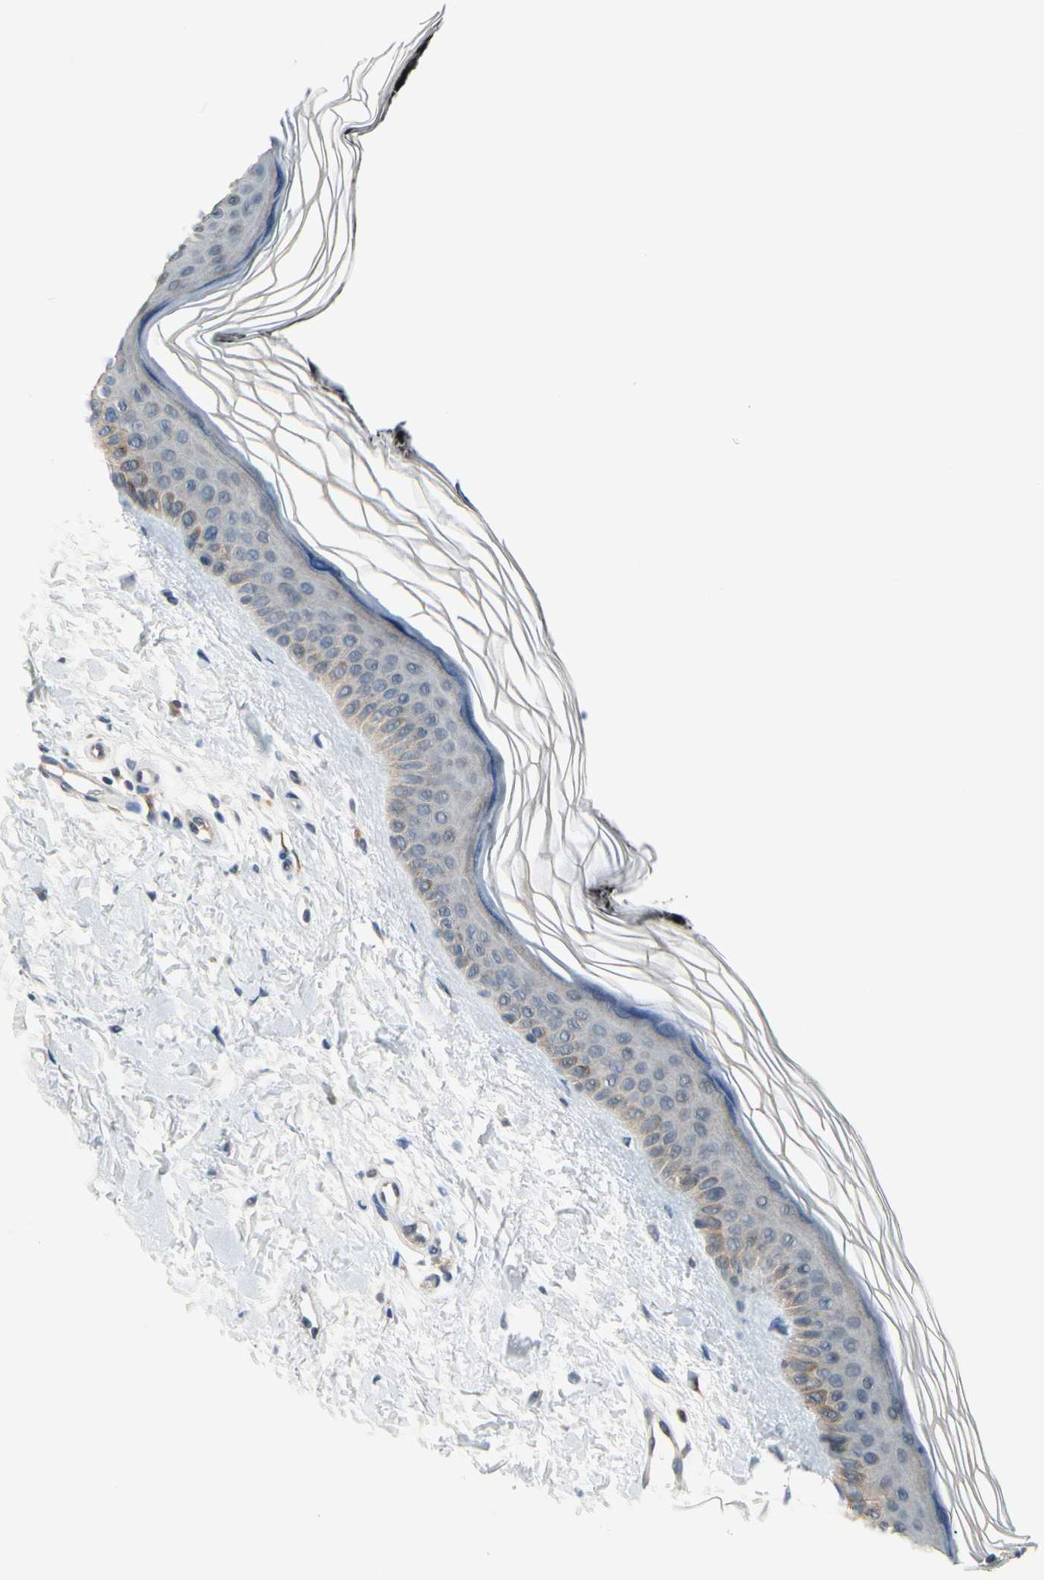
{"staining": {"intensity": "weak", "quantity": ">75%", "location": "cytoplasmic/membranous"}, "tissue": "skin", "cell_type": "Fibroblasts", "image_type": "normal", "snomed": [{"axis": "morphology", "description": "Normal tissue, NOS"}, {"axis": "topography", "description": "Skin"}], "caption": "DAB (3,3'-diaminobenzidine) immunohistochemical staining of normal human skin exhibits weak cytoplasmic/membranous protein positivity in approximately >75% of fibroblasts. (Stains: DAB in brown, nuclei in blue, Microscopy: brightfield microscopy at high magnification).", "gene": "TAF12", "patient": {"sex": "female", "age": 19}}